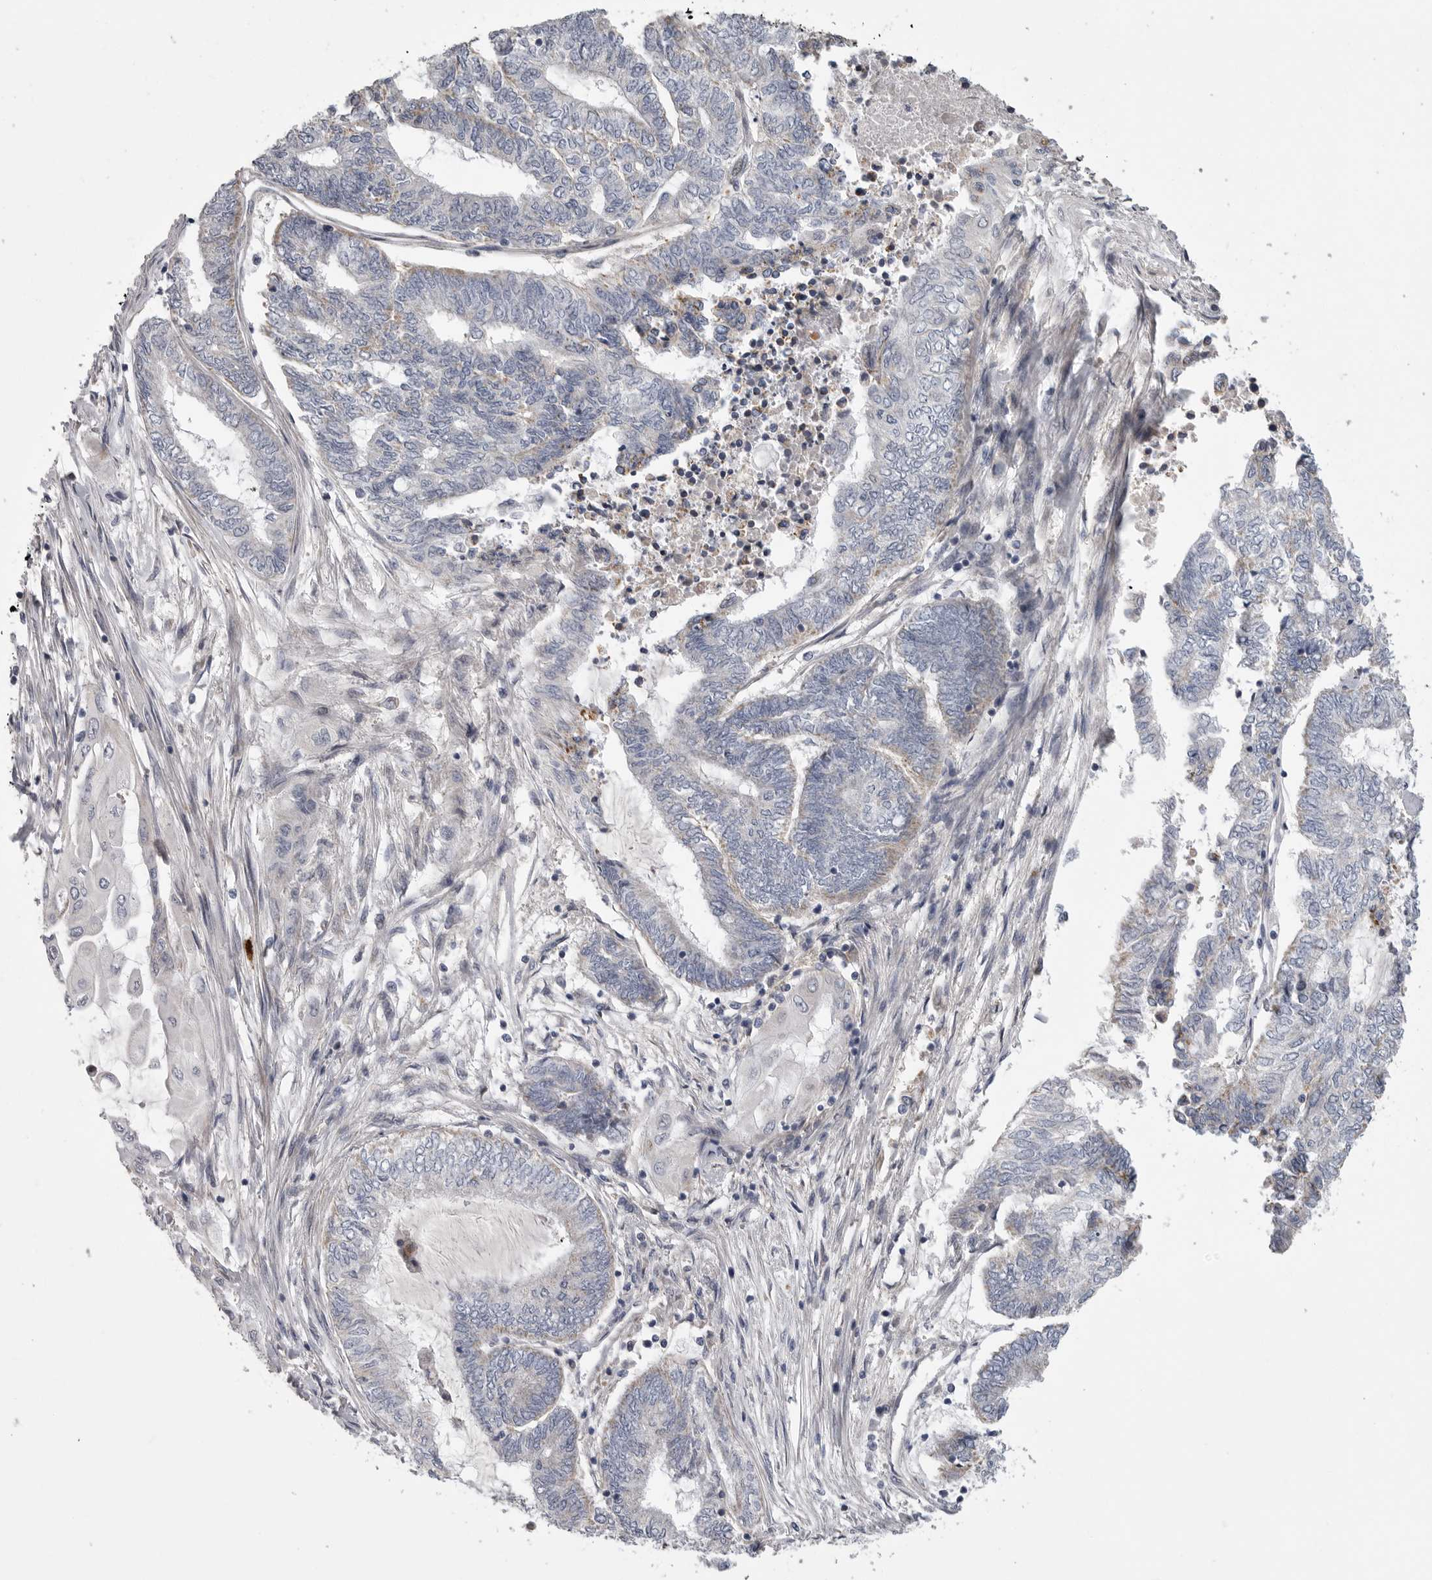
{"staining": {"intensity": "negative", "quantity": "none", "location": "none"}, "tissue": "endometrial cancer", "cell_type": "Tumor cells", "image_type": "cancer", "snomed": [{"axis": "morphology", "description": "Adenocarcinoma, NOS"}, {"axis": "topography", "description": "Uterus"}, {"axis": "topography", "description": "Endometrium"}], "caption": "Tumor cells show no significant protein positivity in endometrial cancer. (Brightfield microscopy of DAB immunohistochemistry (IHC) at high magnification).", "gene": "CRP", "patient": {"sex": "female", "age": 70}}